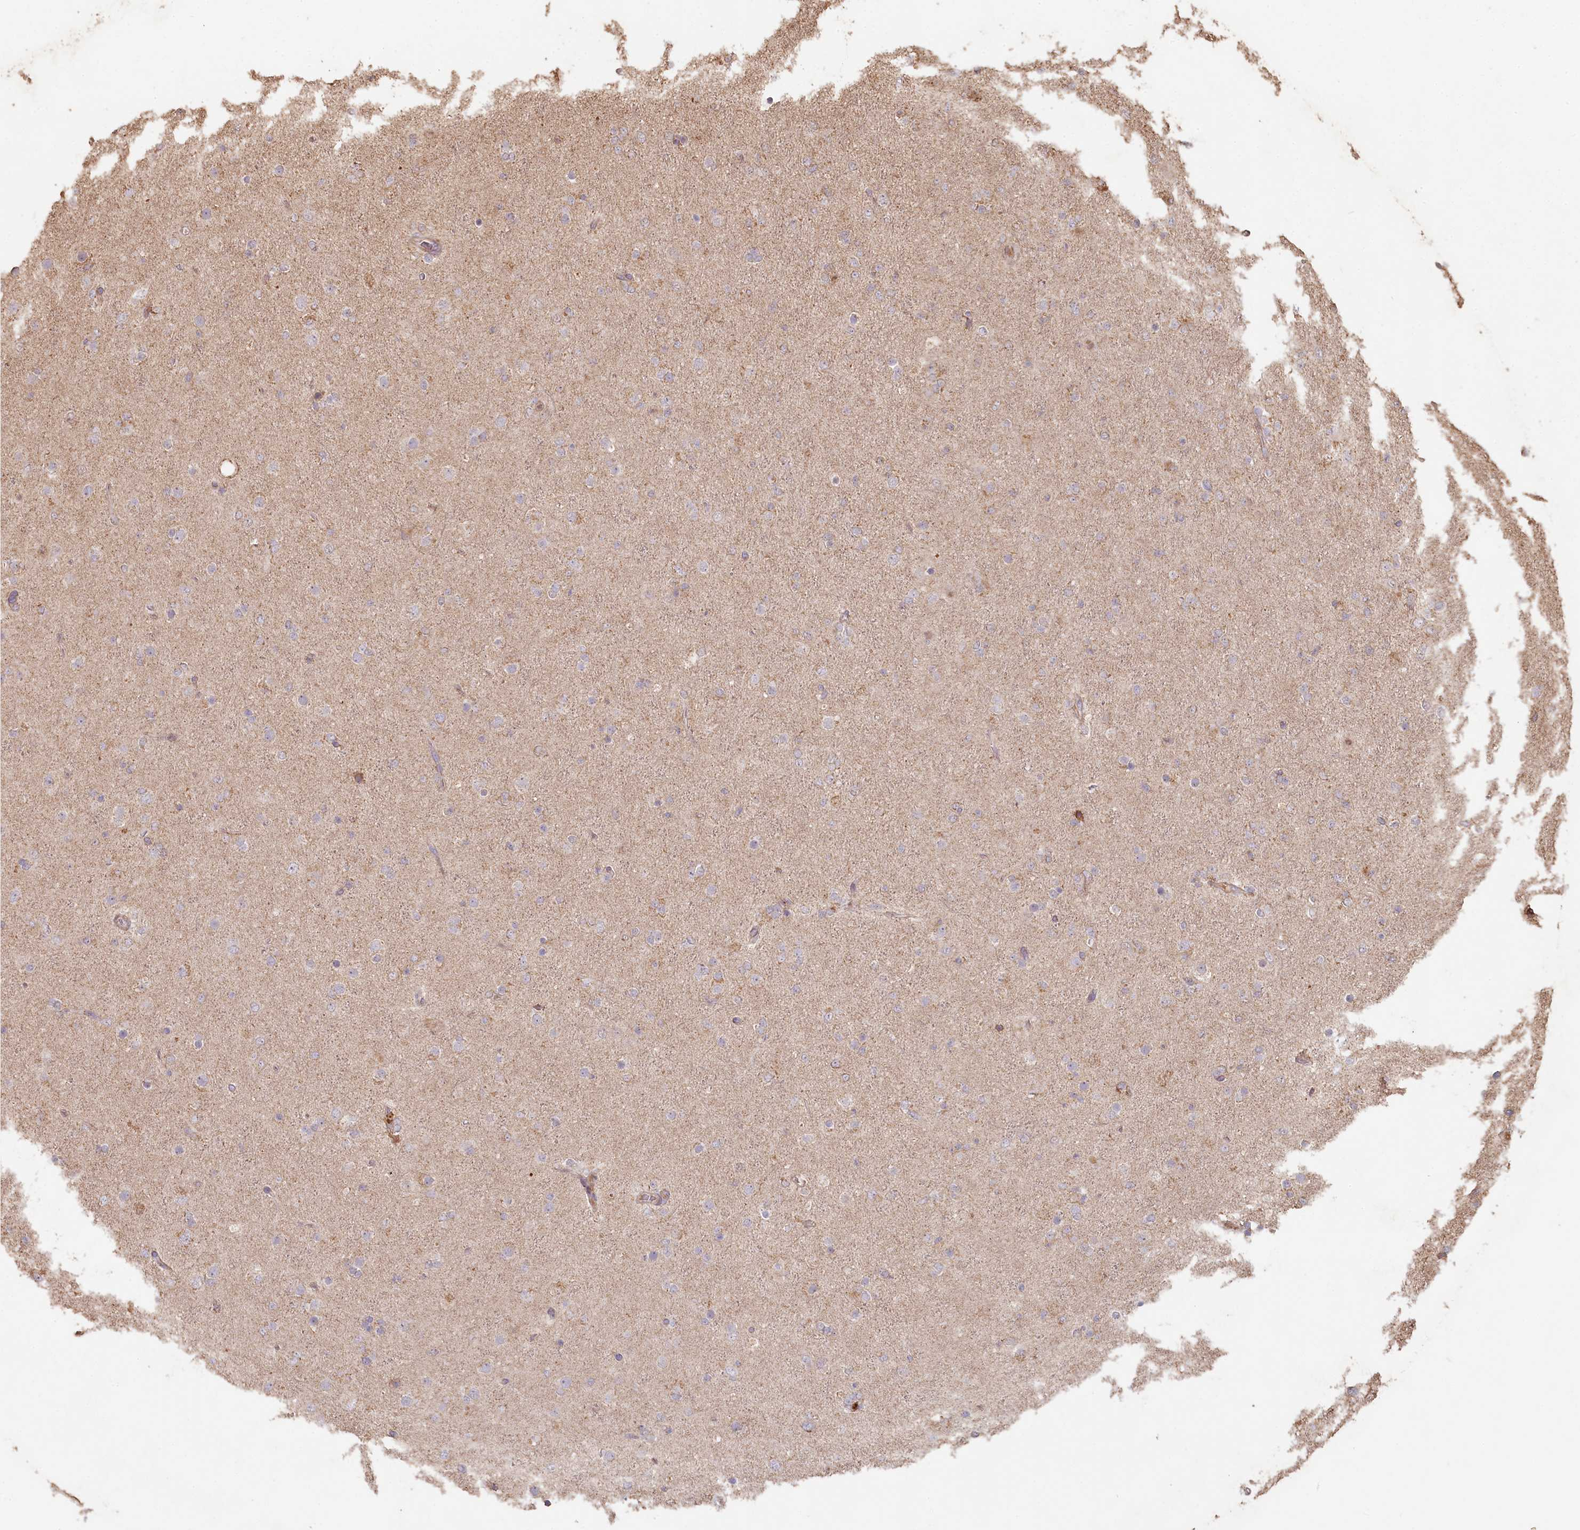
{"staining": {"intensity": "negative", "quantity": "none", "location": "none"}, "tissue": "glioma", "cell_type": "Tumor cells", "image_type": "cancer", "snomed": [{"axis": "morphology", "description": "Glioma, malignant, Low grade"}, {"axis": "topography", "description": "Brain"}], "caption": "This is a micrograph of immunohistochemistry (IHC) staining of glioma, which shows no staining in tumor cells. Nuclei are stained in blue.", "gene": "HAL", "patient": {"sex": "male", "age": 65}}